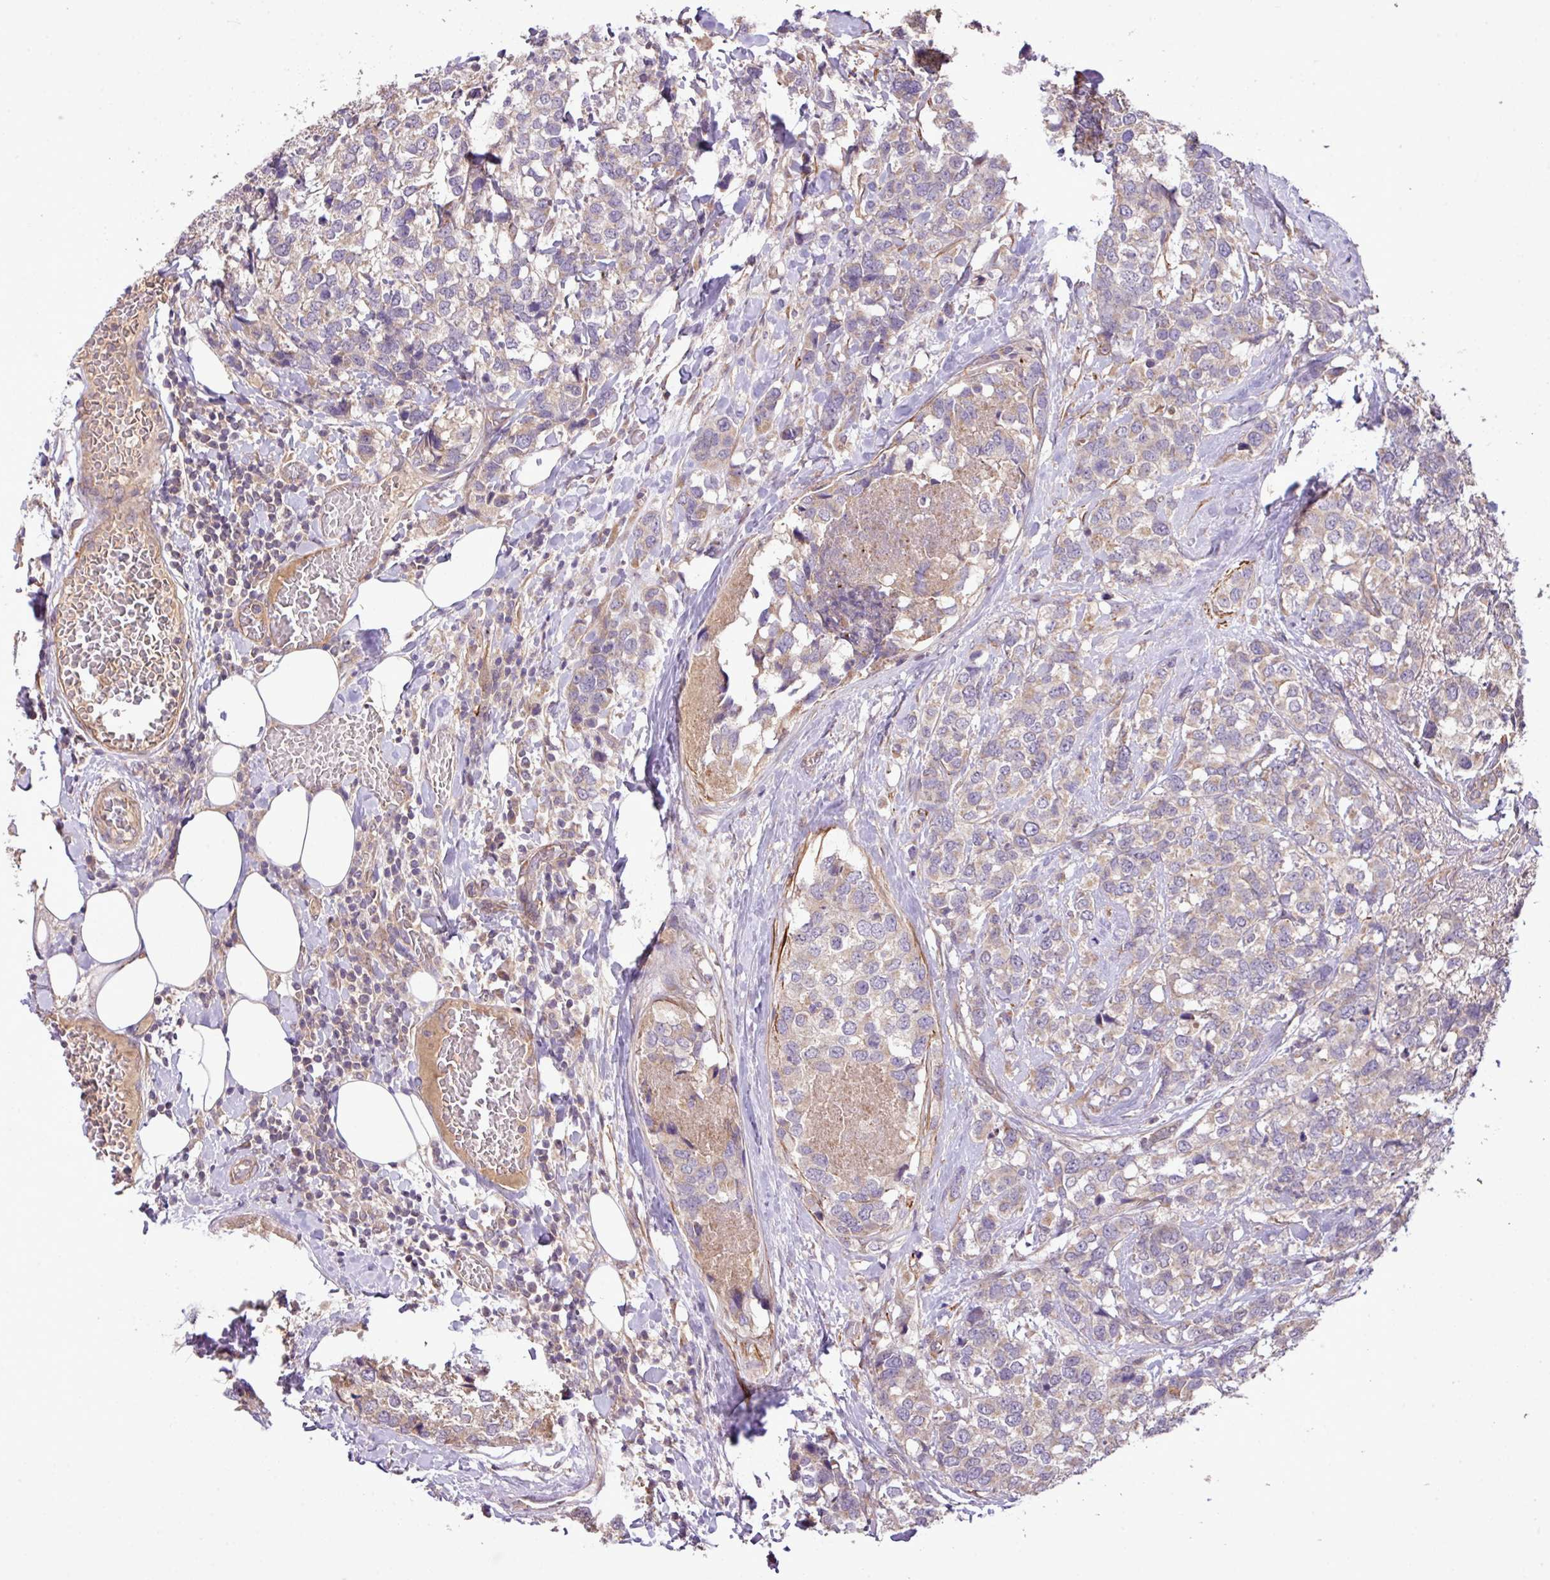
{"staining": {"intensity": "weak", "quantity": "25%-75%", "location": "cytoplasmic/membranous"}, "tissue": "breast cancer", "cell_type": "Tumor cells", "image_type": "cancer", "snomed": [{"axis": "morphology", "description": "Lobular carcinoma"}, {"axis": "topography", "description": "Breast"}], "caption": "Breast cancer stained with DAB IHC demonstrates low levels of weak cytoplasmic/membranous staining in approximately 25%-75% of tumor cells. The protein of interest is stained brown, and the nuclei are stained in blue (DAB (3,3'-diaminobenzidine) IHC with brightfield microscopy, high magnification).", "gene": "XIAP", "patient": {"sex": "female", "age": 59}}